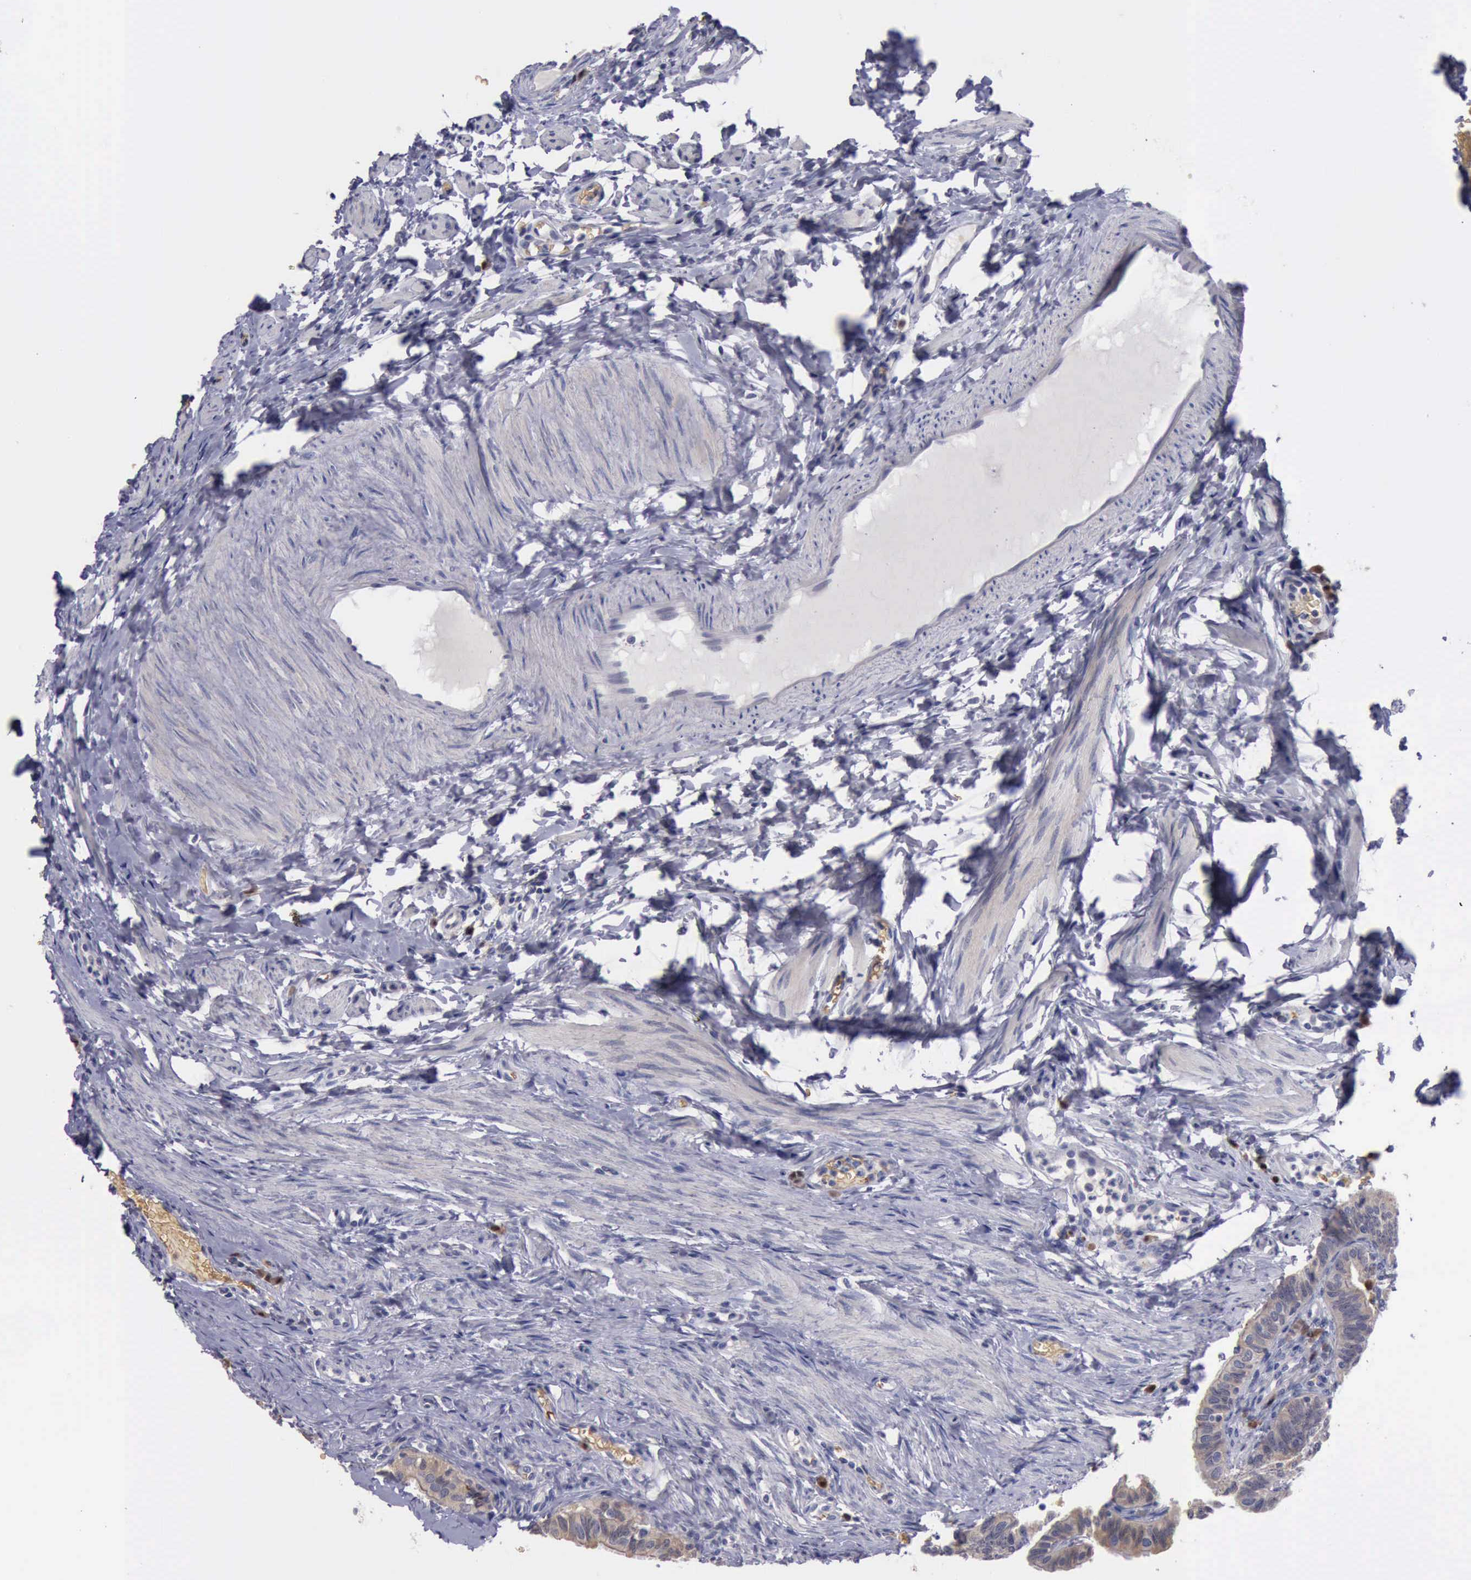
{"staining": {"intensity": "weak", "quantity": ">75%", "location": "cytoplasmic/membranous"}, "tissue": "fallopian tube", "cell_type": "Glandular cells", "image_type": "normal", "snomed": [{"axis": "morphology", "description": "Normal tissue, NOS"}, {"axis": "topography", "description": "Fallopian tube"}, {"axis": "topography", "description": "Ovary"}], "caption": "Immunohistochemical staining of unremarkable fallopian tube reveals >75% levels of weak cytoplasmic/membranous protein staining in about >75% of glandular cells. (Stains: DAB in brown, nuclei in blue, Microscopy: brightfield microscopy at high magnification).", "gene": "CEP128", "patient": {"sex": "female", "age": 51}}